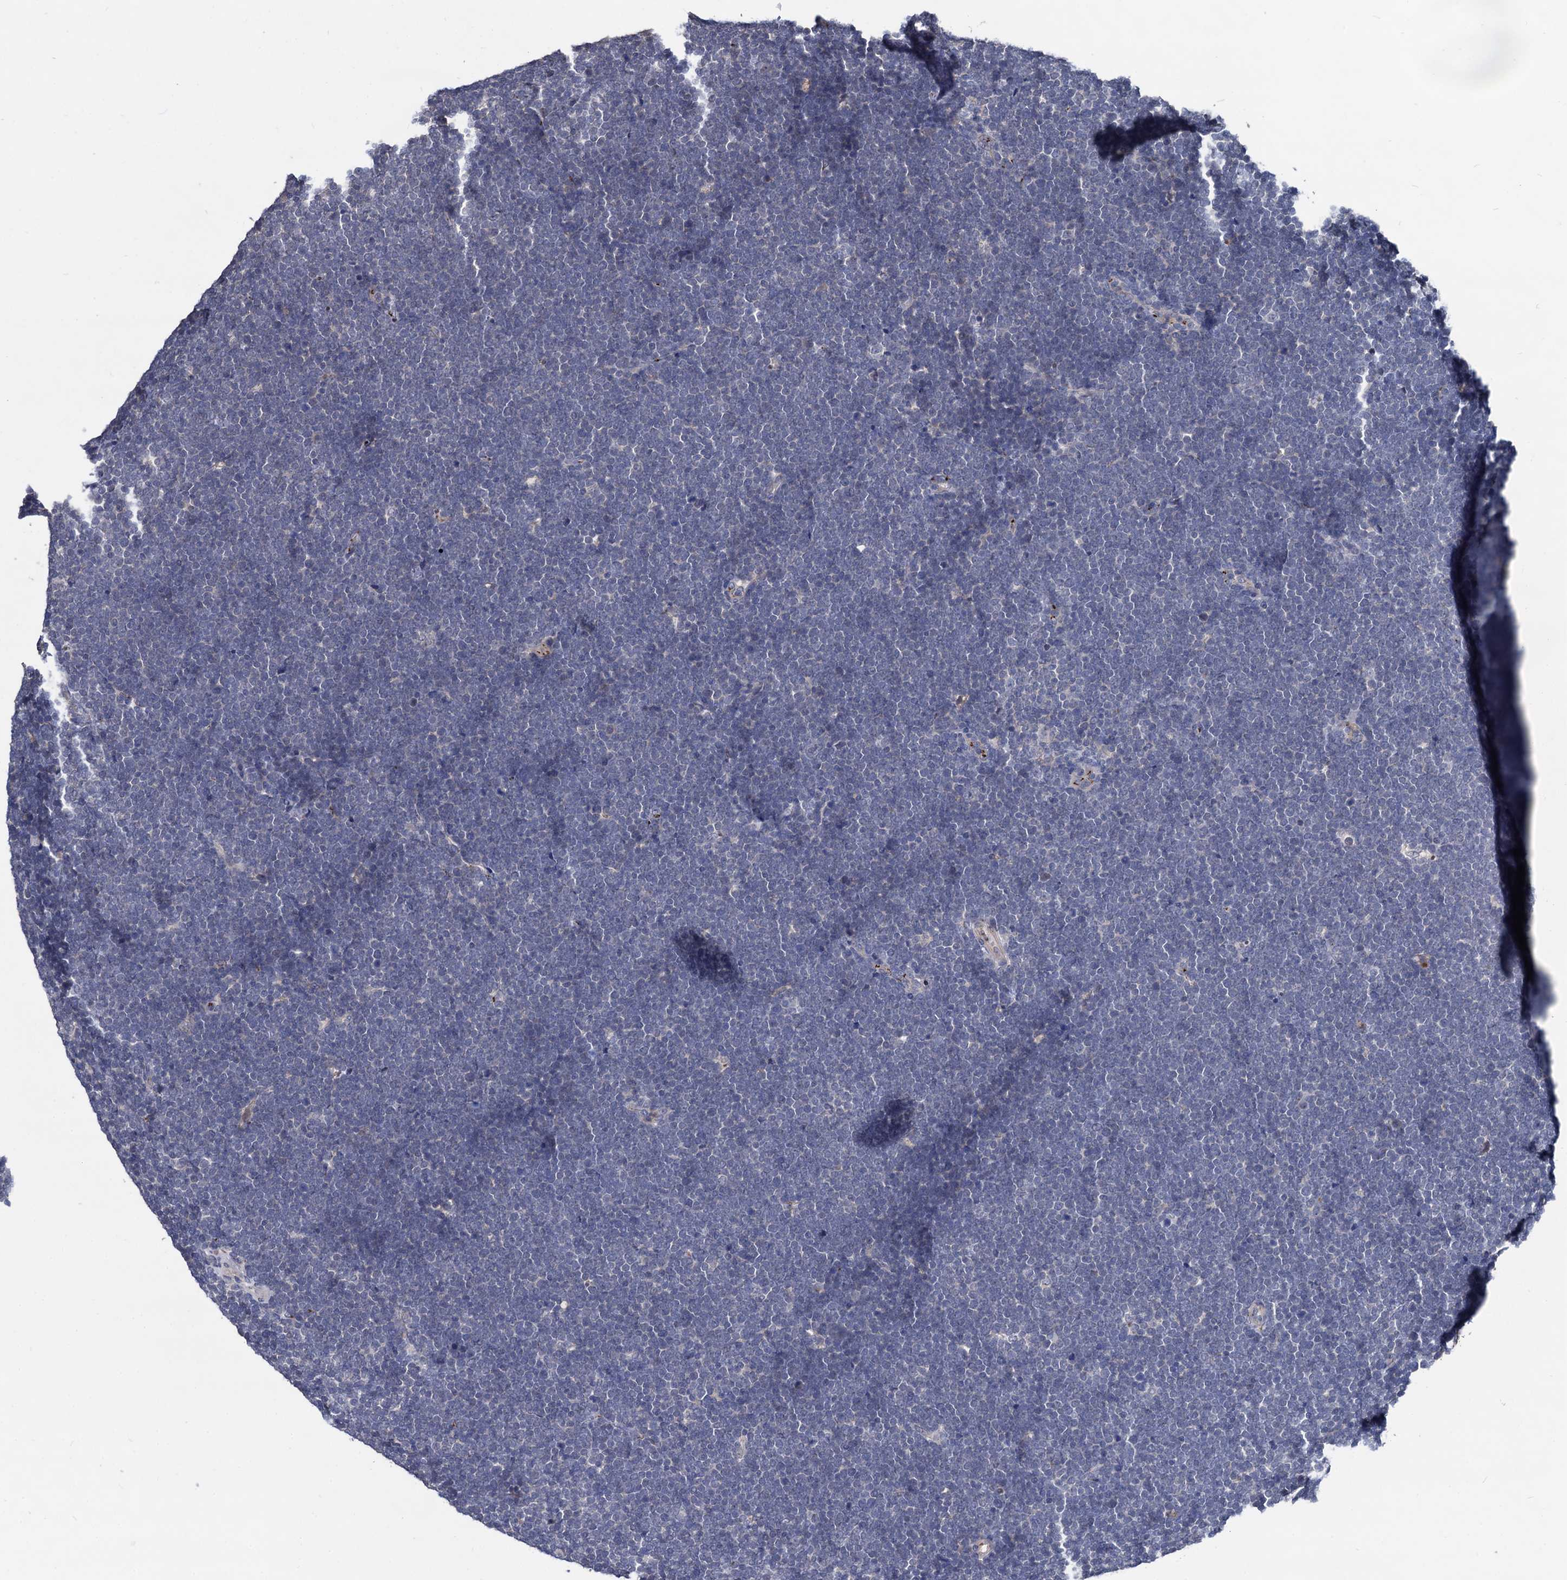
{"staining": {"intensity": "negative", "quantity": "none", "location": "none"}, "tissue": "lymphoma", "cell_type": "Tumor cells", "image_type": "cancer", "snomed": [{"axis": "morphology", "description": "Malignant lymphoma, non-Hodgkin's type, High grade"}, {"axis": "topography", "description": "Lymph node"}], "caption": "High magnification brightfield microscopy of lymphoma stained with DAB (brown) and counterstained with hematoxylin (blue): tumor cells show no significant expression.", "gene": "ESD", "patient": {"sex": "male", "age": 13}}